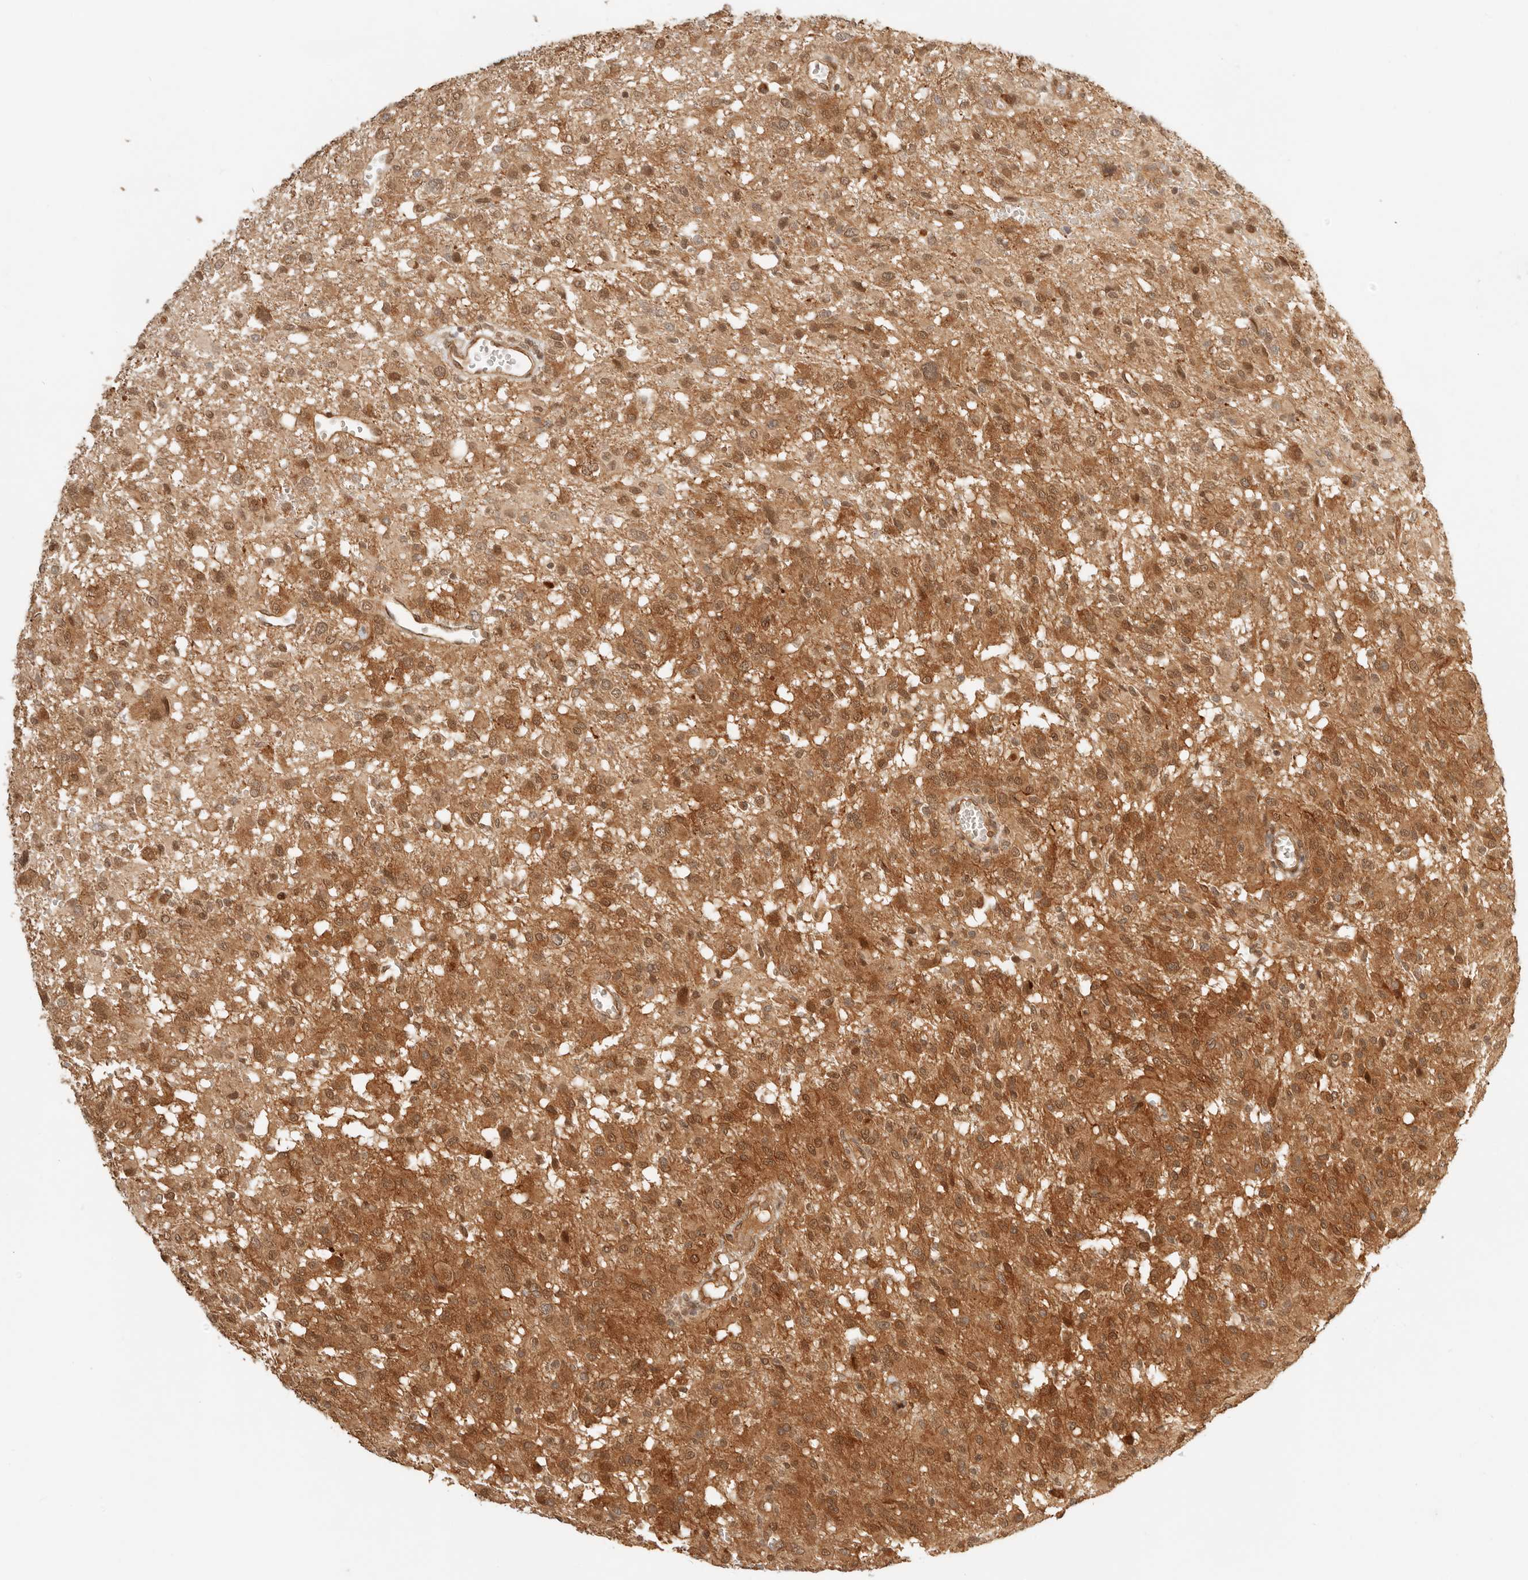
{"staining": {"intensity": "moderate", "quantity": ">75%", "location": "cytoplasmic/membranous,nuclear"}, "tissue": "glioma", "cell_type": "Tumor cells", "image_type": "cancer", "snomed": [{"axis": "morphology", "description": "Glioma, malignant, High grade"}, {"axis": "topography", "description": "Brain"}], "caption": "Protein staining demonstrates moderate cytoplasmic/membranous and nuclear expression in about >75% of tumor cells in glioma. Nuclei are stained in blue.", "gene": "BAALC", "patient": {"sex": "female", "age": 59}}